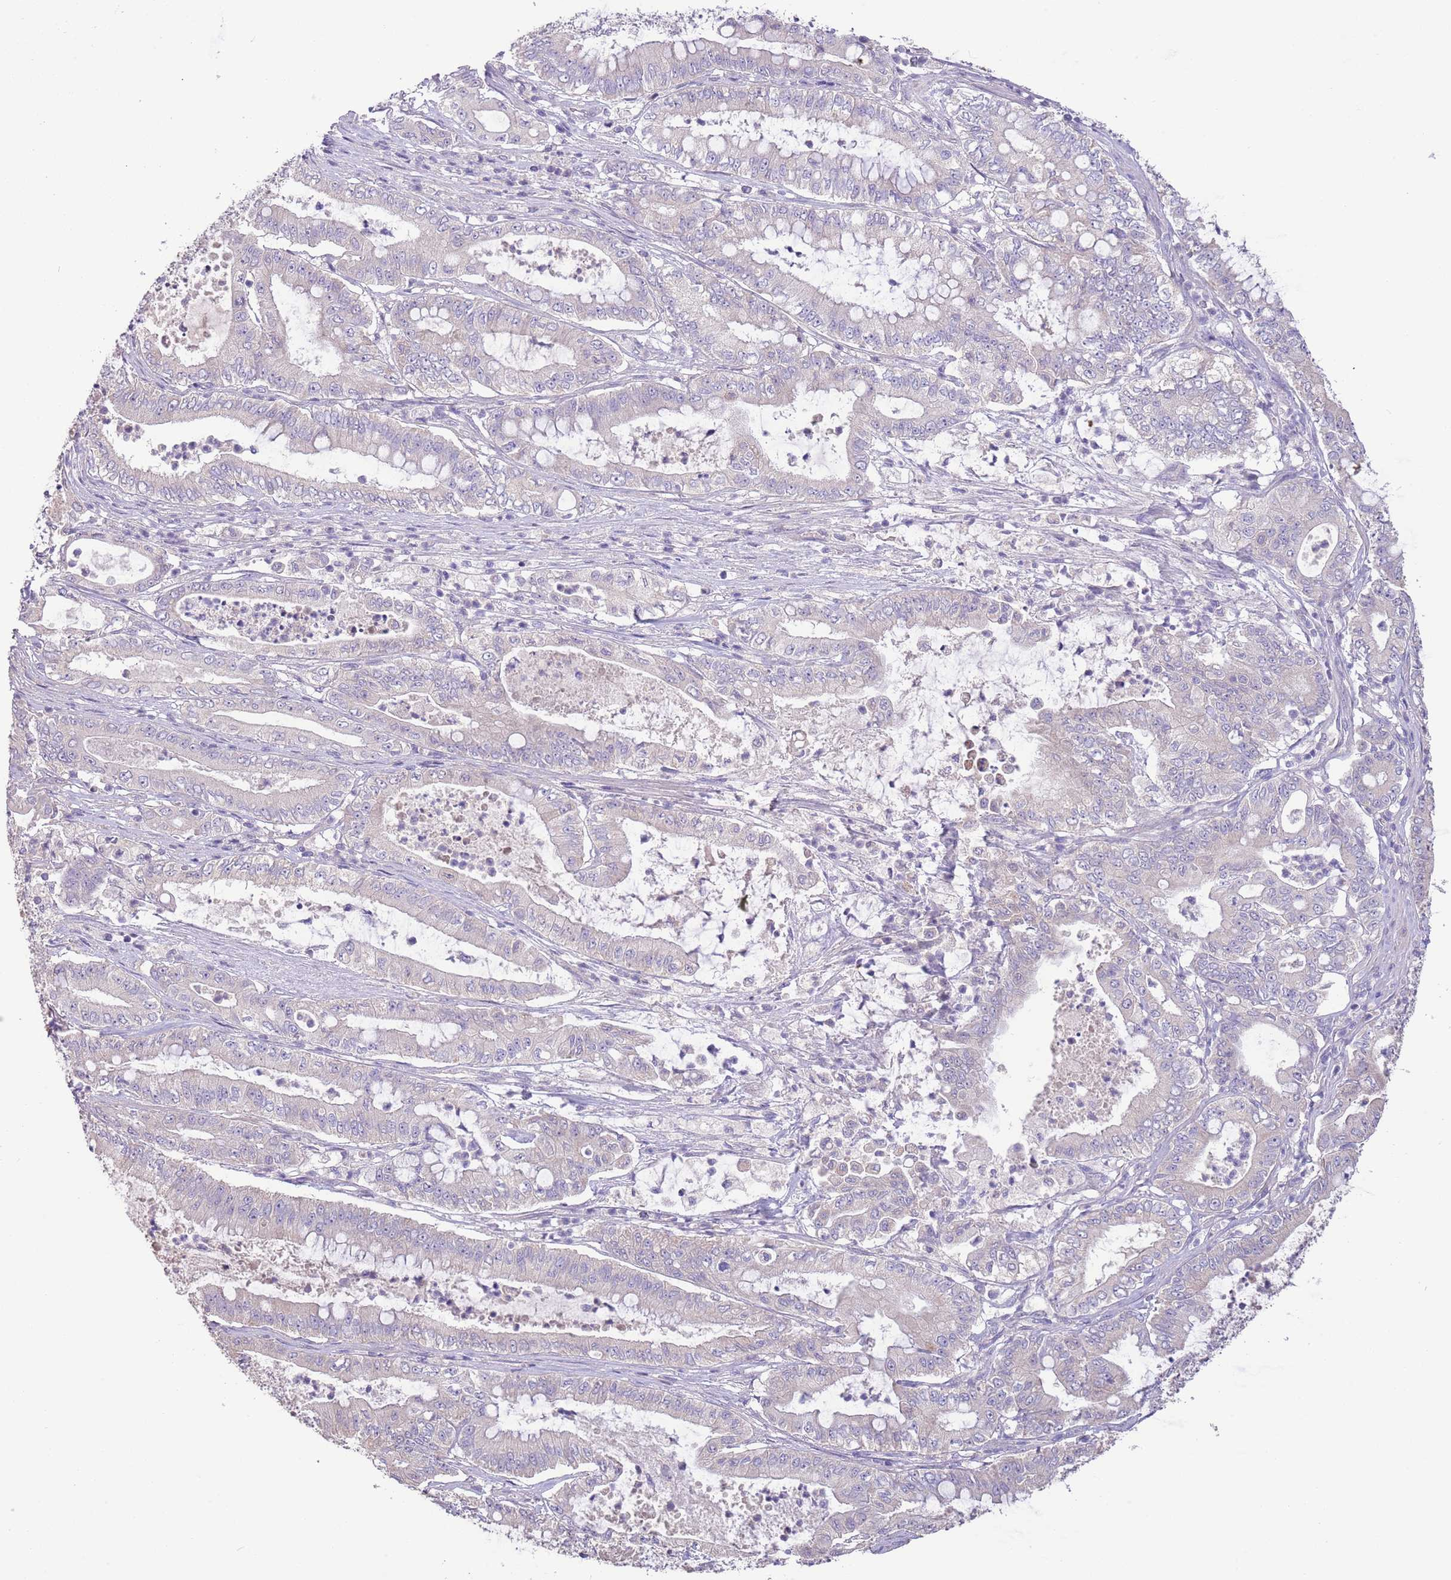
{"staining": {"intensity": "negative", "quantity": "none", "location": "none"}, "tissue": "pancreatic cancer", "cell_type": "Tumor cells", "image_type": "cancer", "snomed": [{"axis": "morphology", "description": "Adenocarcinoma, NOS"}, {"axis": "topography", "description": "Pancreas"}], "caption": "The micrograph demonstrates no significant staining in tumor cells of pancreatic cancer (adenocarcinoma).", "gene": "ZNF658", "patient": {"sex": "male", "age": 71}}